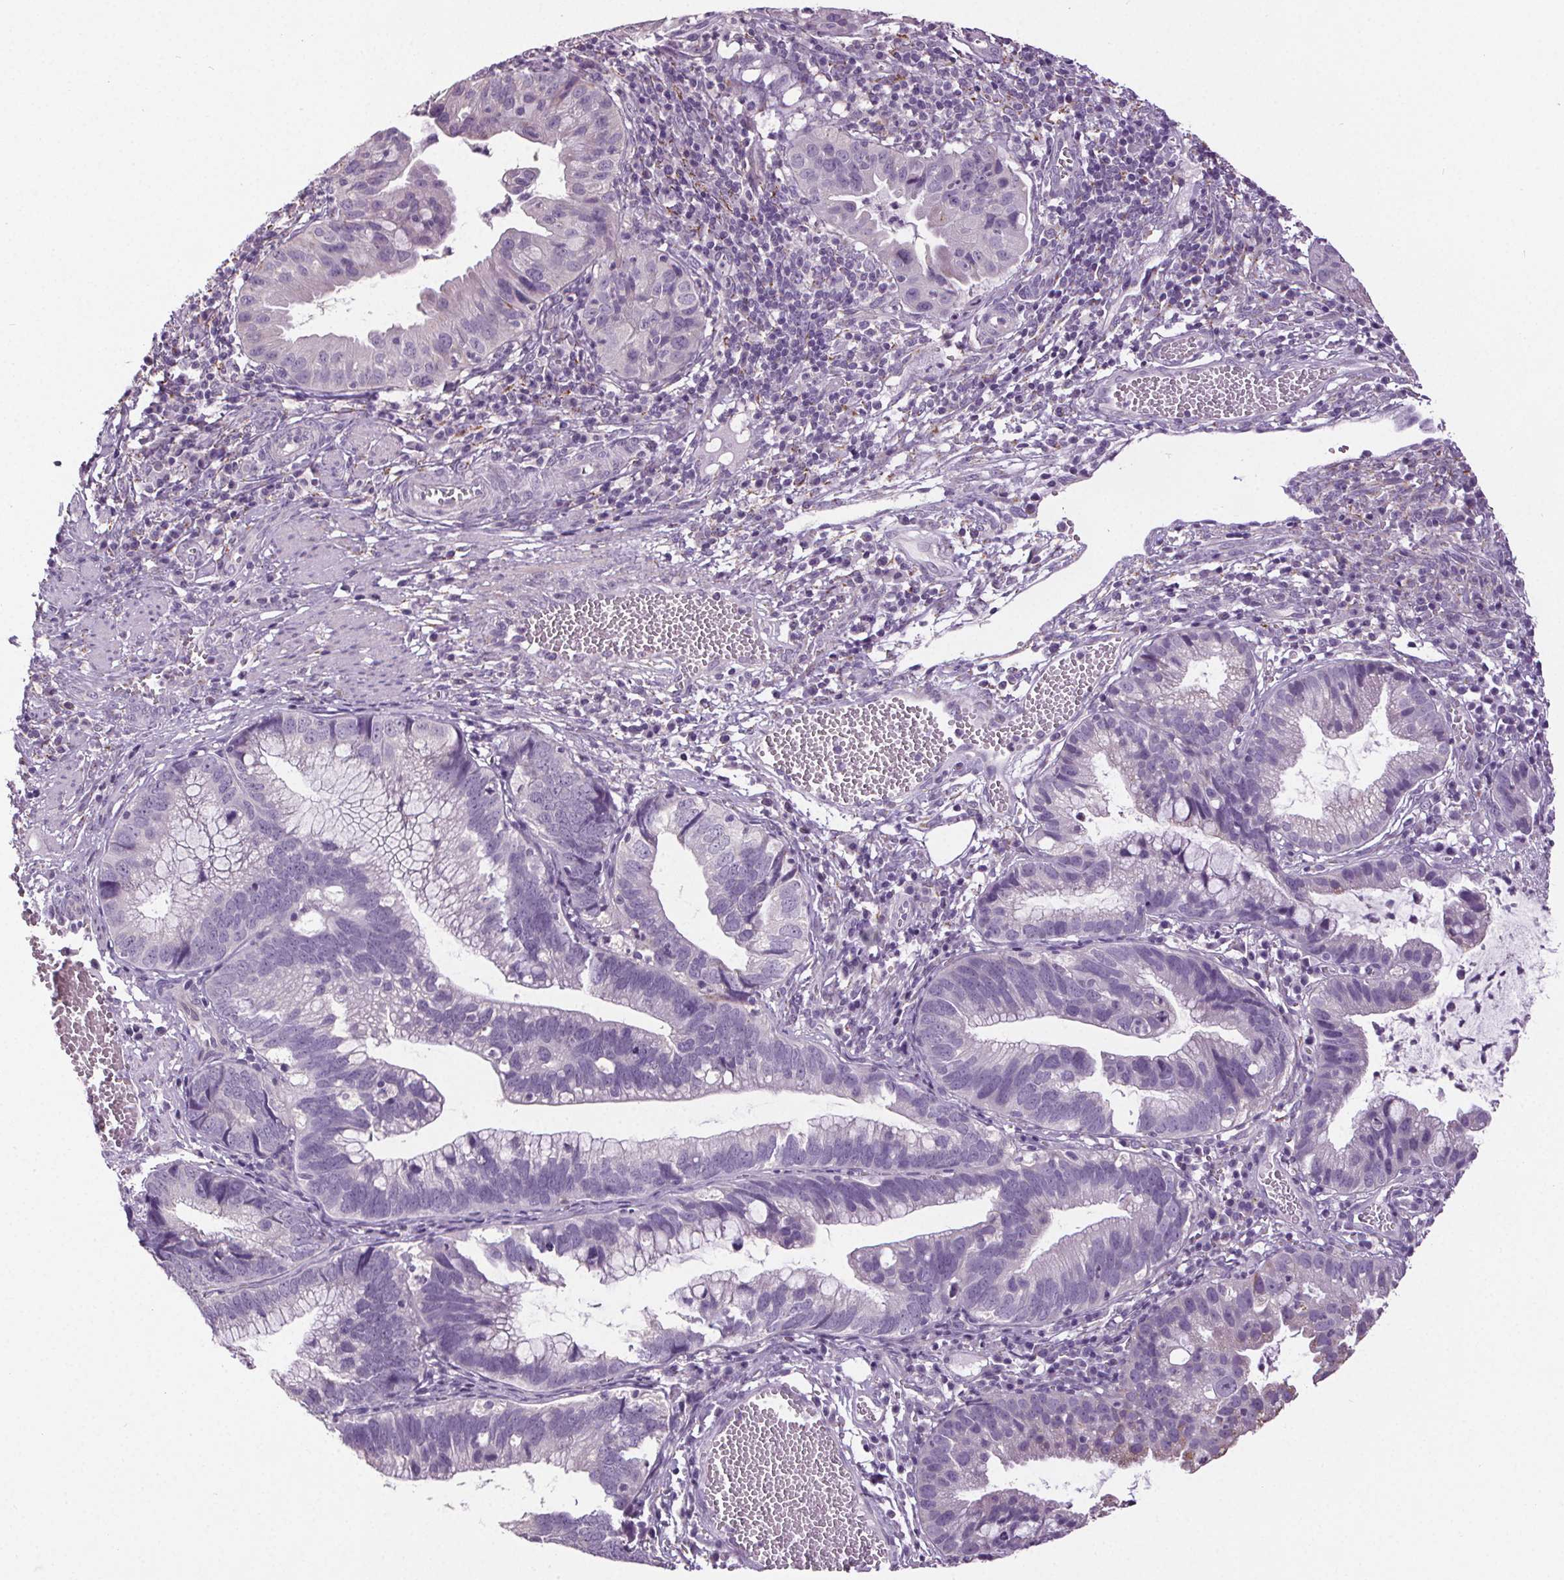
{"staining": {"intensity": "negative", "quantity": "none", "location": "none"}, "tissue": "cervical cancer", "cell_type": "Tumor cells", "image_type": "cancer", "snomed": [{"axis": "morphology", "description": "Adenocarcinoma, NOS"}, {"axis": "topography", "description": "Cervix"}], "caption": "Tumor cells show no significant expression in adenocarcinoma (cervical).", "gene": "GPIHBP1", "patient": {"sex": "female", "age": 34}}